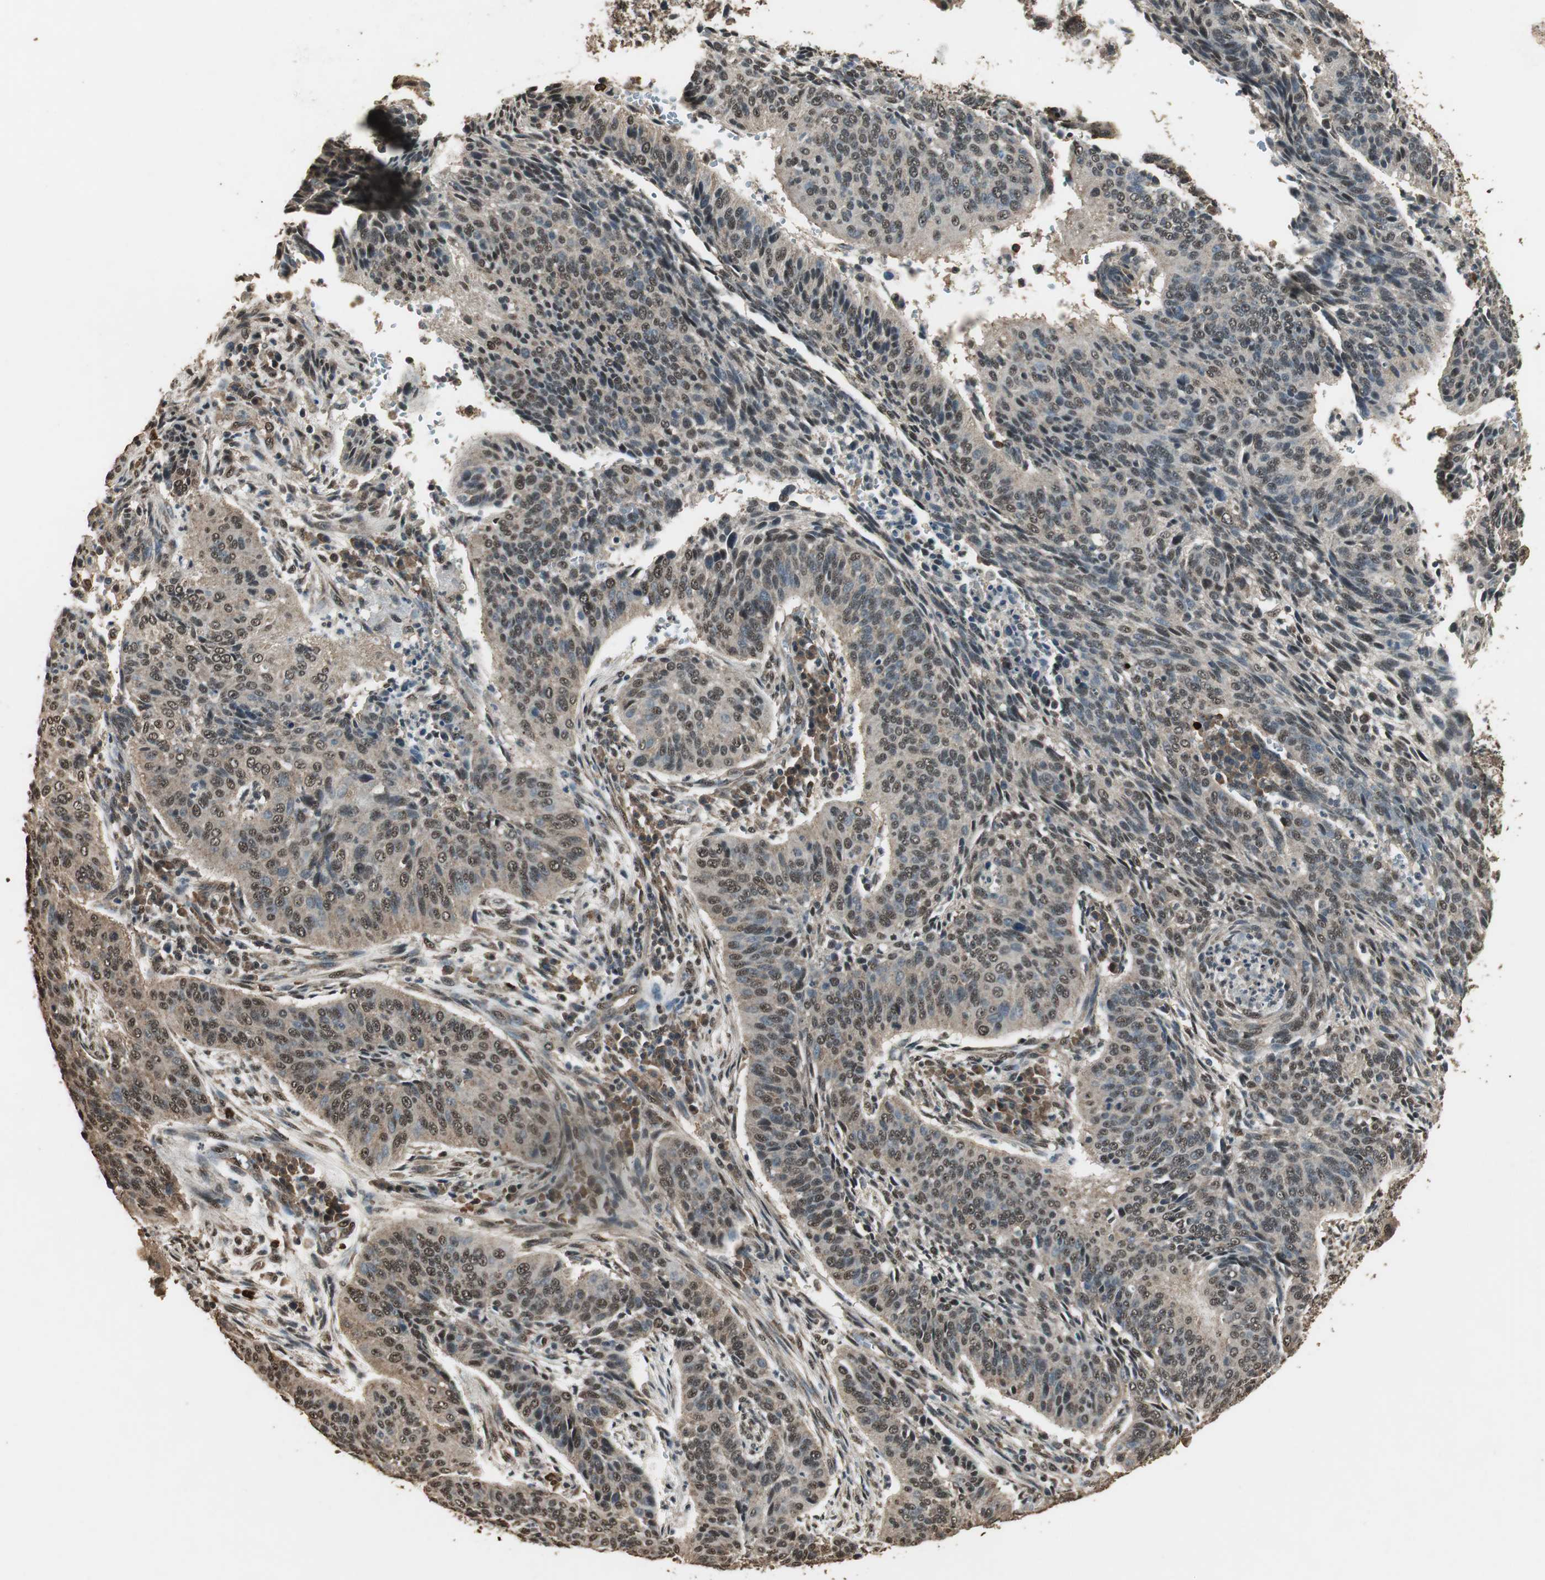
{"staining": {"intensity": "moderate", "quantity": "25%-75%", "location": "cytoplasmic/membranous,nuclear"}, "tissue": "cervical cancer", "cell_type": "Tumor cells", "image_type": "cancer", "snomed": [{"axis": "morphology", "description": "Squamous cell carcinoma, NOS"}, {"axis": "topography", "description": "Cervix"}], "caption": "Cervical cancer (squamous cell carcinoma) was stained to show a protein in brown. There is medium levels of moderate cytoplasmic/membranous and nuclear positivity in approximately 25%-75% of tumor cells.", "gene": "PPP1R13B", "patient": {"sex": "female", "age": 39}}